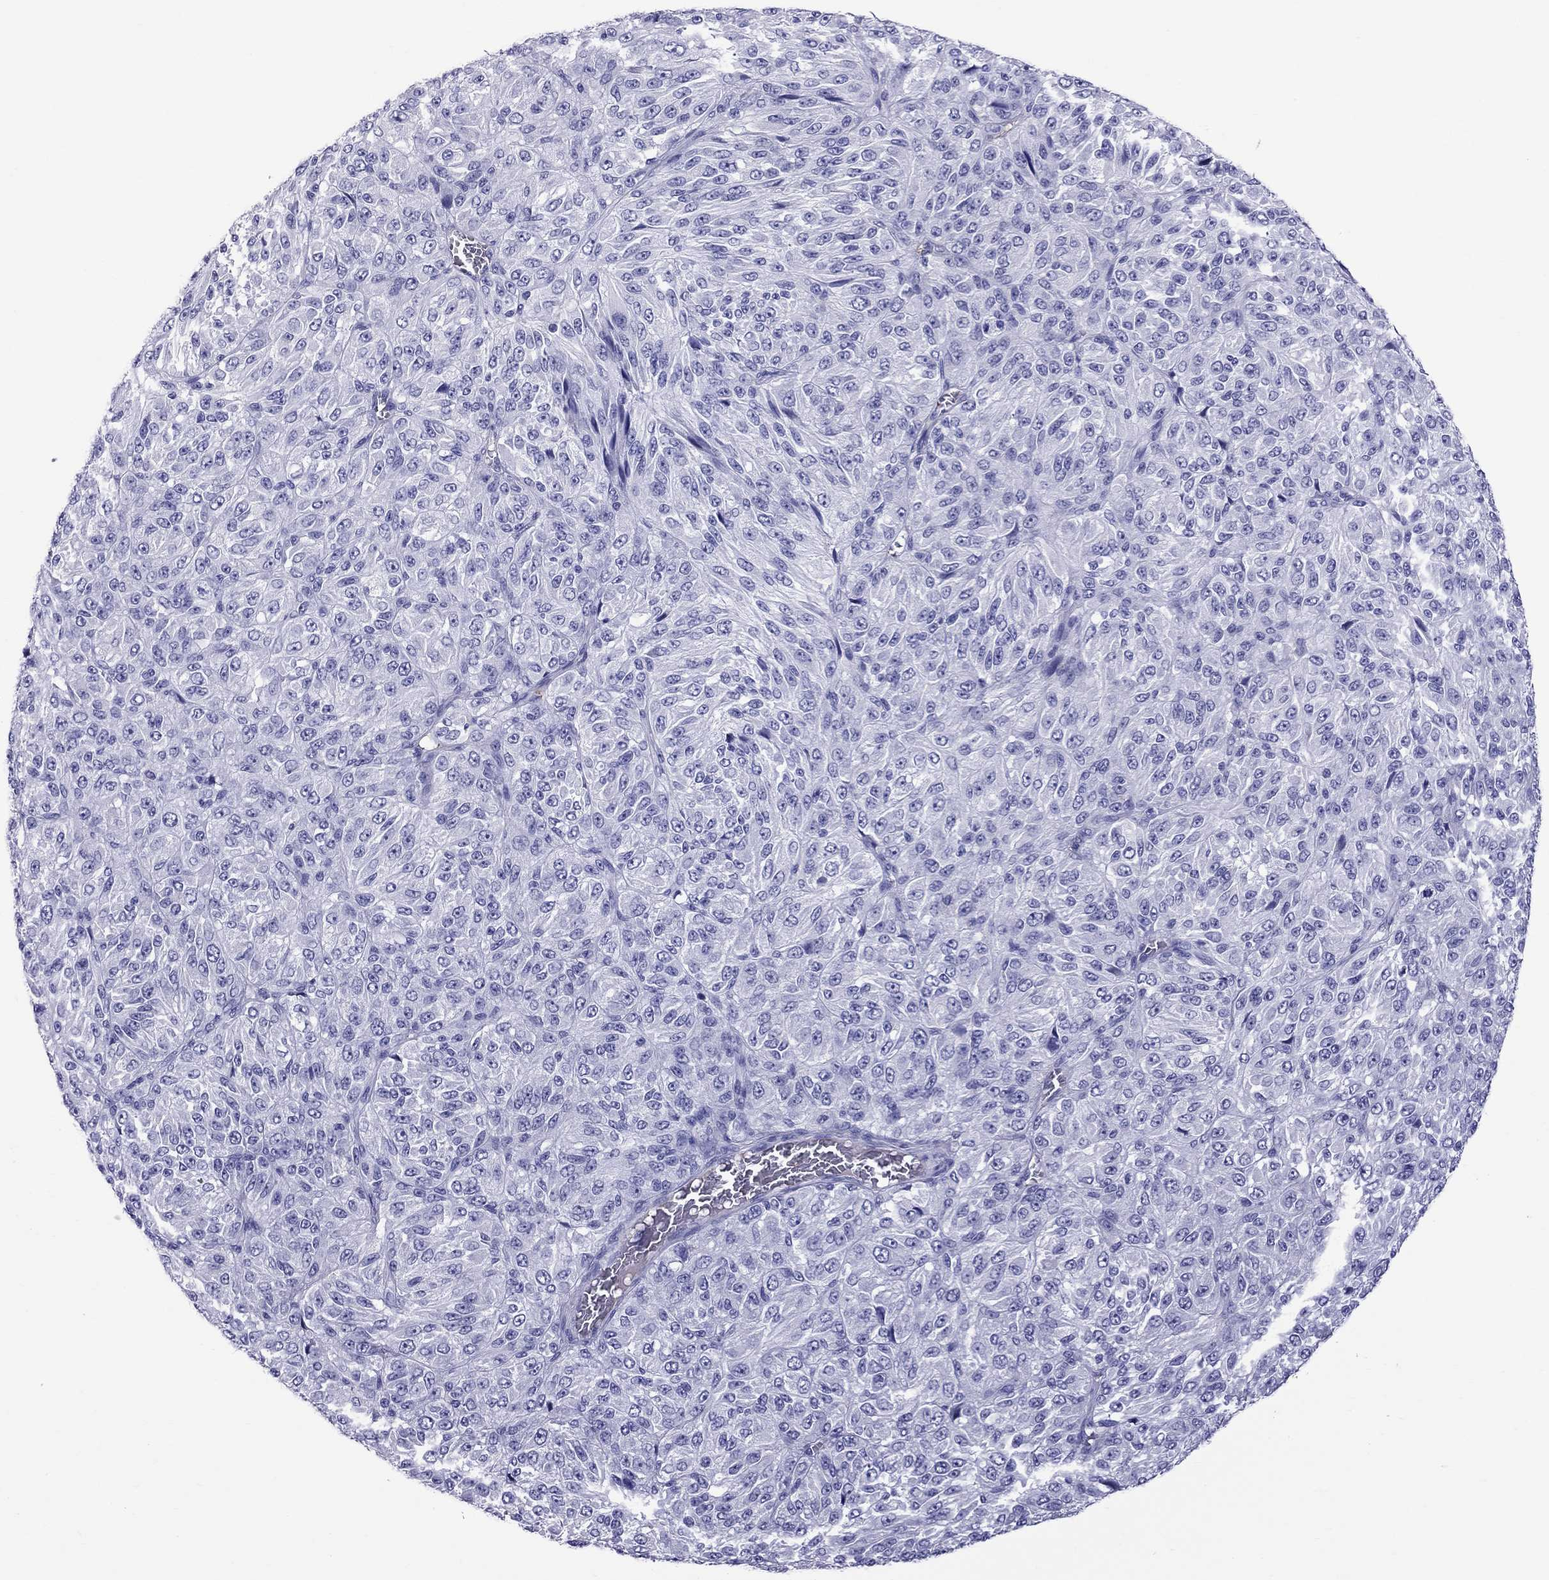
{"staining": {"intensity": "negative", "quantity": "none", "location": "none"}, "tissue": "melanoma", "cell_type": "Tumor cells", "image_type": "cancer", "snomed": [{"axis": "morphology", "description": "Malignant melanoma, Metastatic site"}, {"axis": "topography", "description": "Brain"}], "caption": "Protein analysis of malignant melanoma (metastatic site) exhibits no significant positivity in tumor cells.", "gene": "SCART1", "patient": {"sex": "female", "age": 56}}